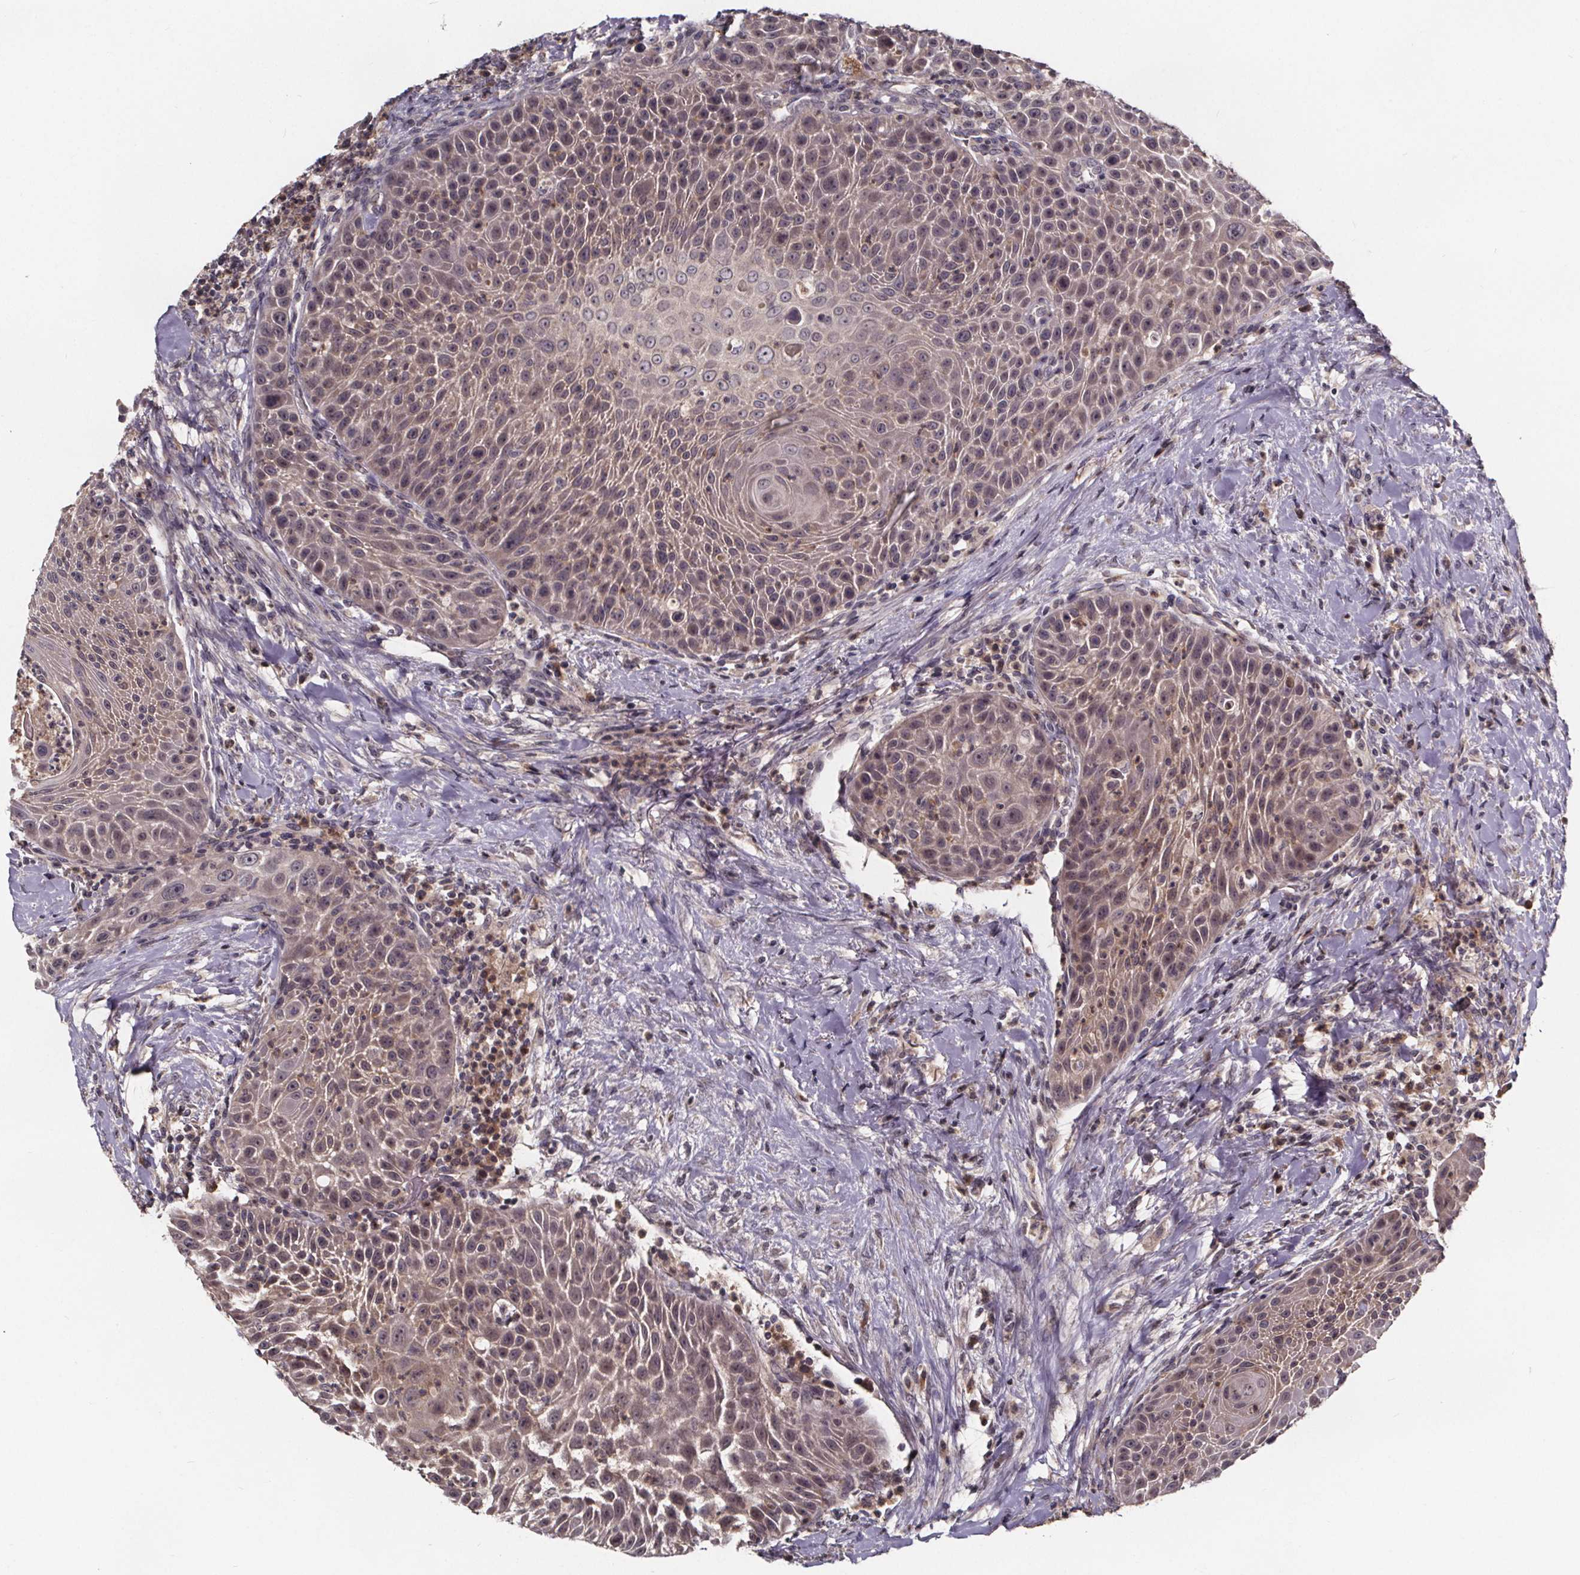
{"staining": {"intensity": "weak", "quantity": ">75%", "location": "cytoplasmic/membranous,nuclear"}, "tissue": "head and neck cancer", "cell_type": "Tumor cells", "image_type": "cancer", "snomed": [{"axis": "morphology", "description": "Squamous cell carcinoma, NOS"}, {"axis": "topography", "description": "Head-Neck"}], "caption": "Protein expression analysis of squamous cell carcinoma (head and neck) shows weak cytoplasmic/membranous and nuclear positivity in approximately >75% of tumor cells.", "gene": "SMIM1", "patient": {"sex": "male", "age": 69}}